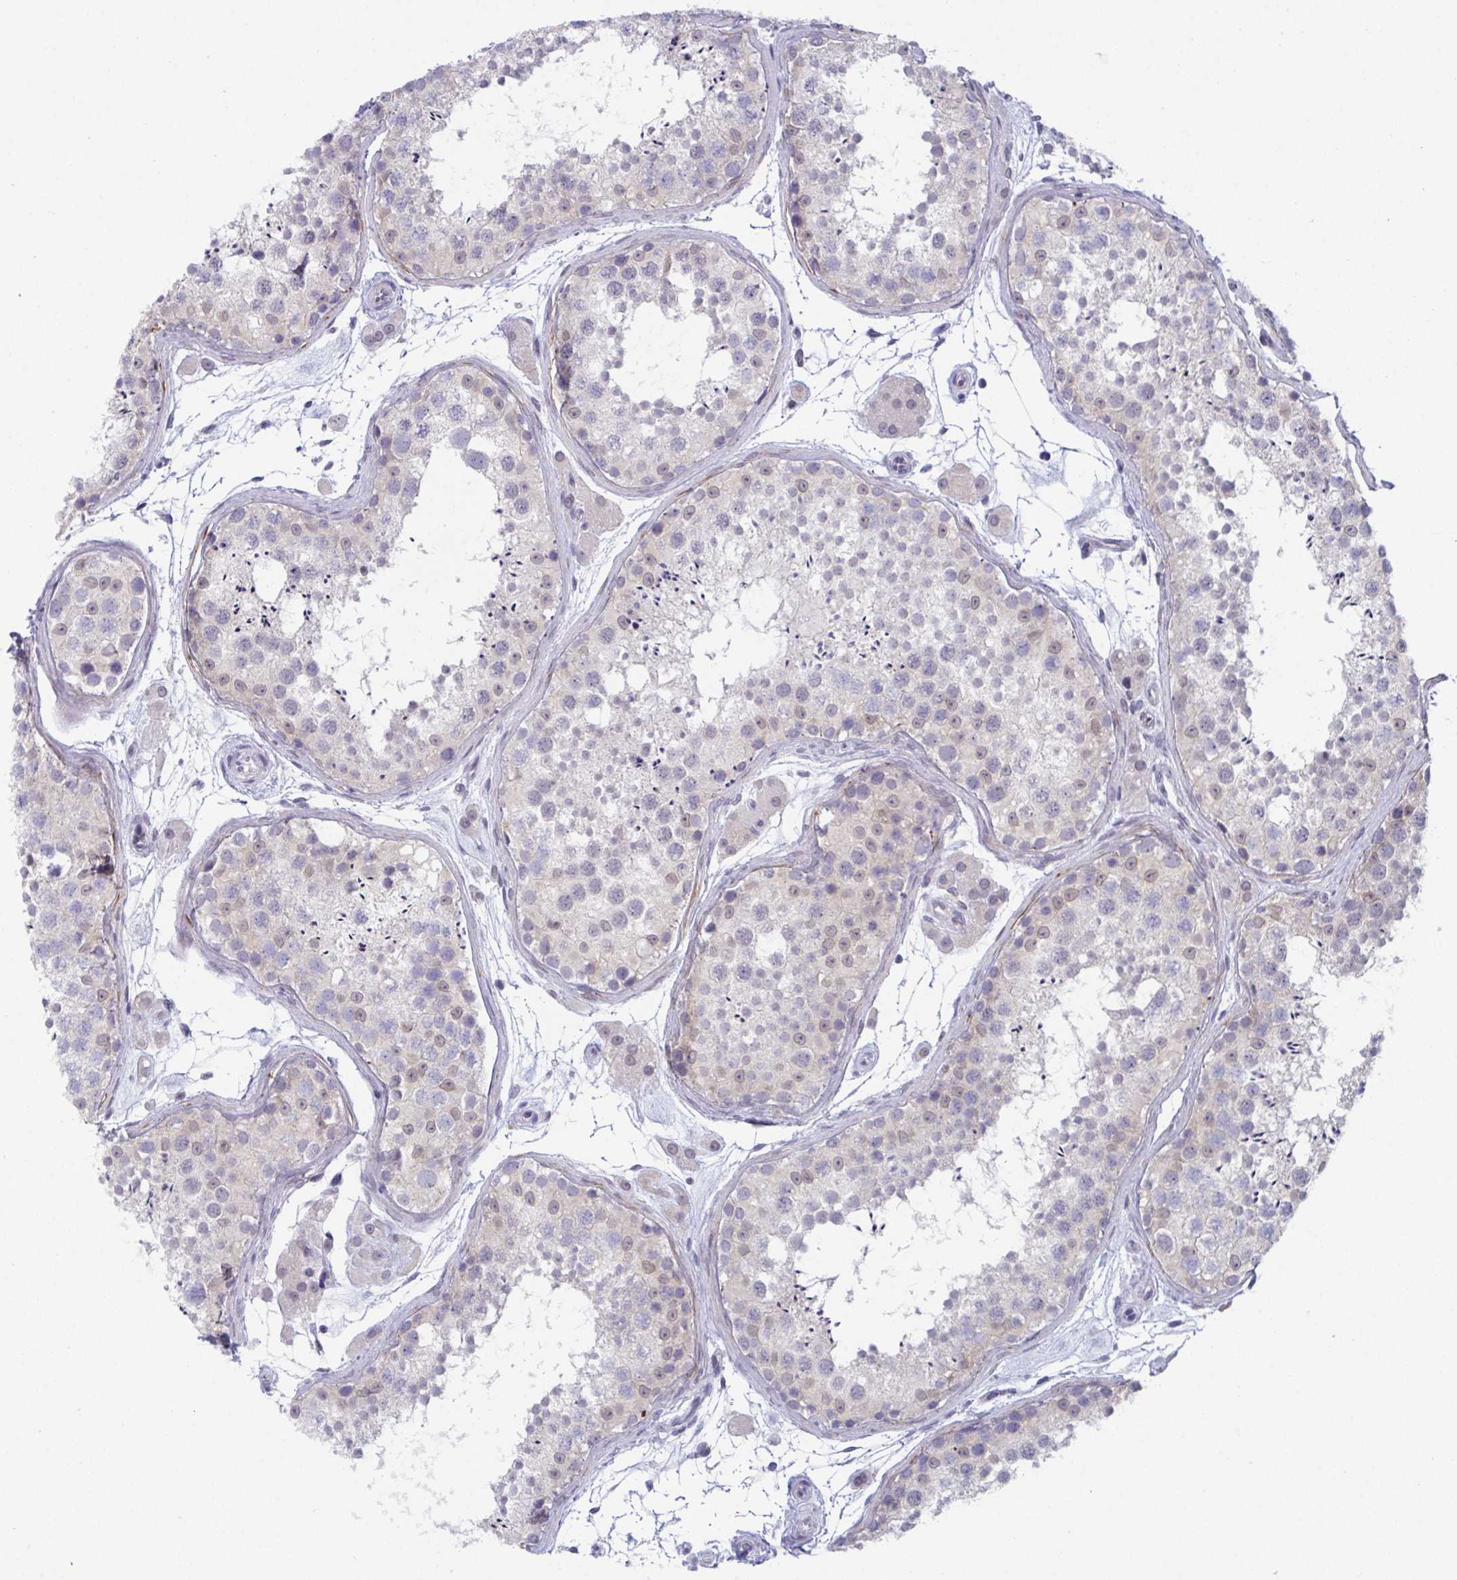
{"staining": {"intensity": "weak", "quantity": "<25%", "location": "nuclear"}, "tissue": "testis", "cell_type": "Cells in seminiferous ducts", "image_type": "normal", "snomed": [{"axis": "morphology", "description": "Normal tissue, NOS"}, {"axis": "topography", "description": "Testis"}], "caption": "Immunohistochemistry (IHC) photomicrograph of unremarkable testis: human testis stained with DAB (3,3'-diaminobenzidine) reveals no significant protein positivity in cells in seminiferous ducts.", "gene": "BMAL2", "patient": {"sex": "male", "age": 41}}